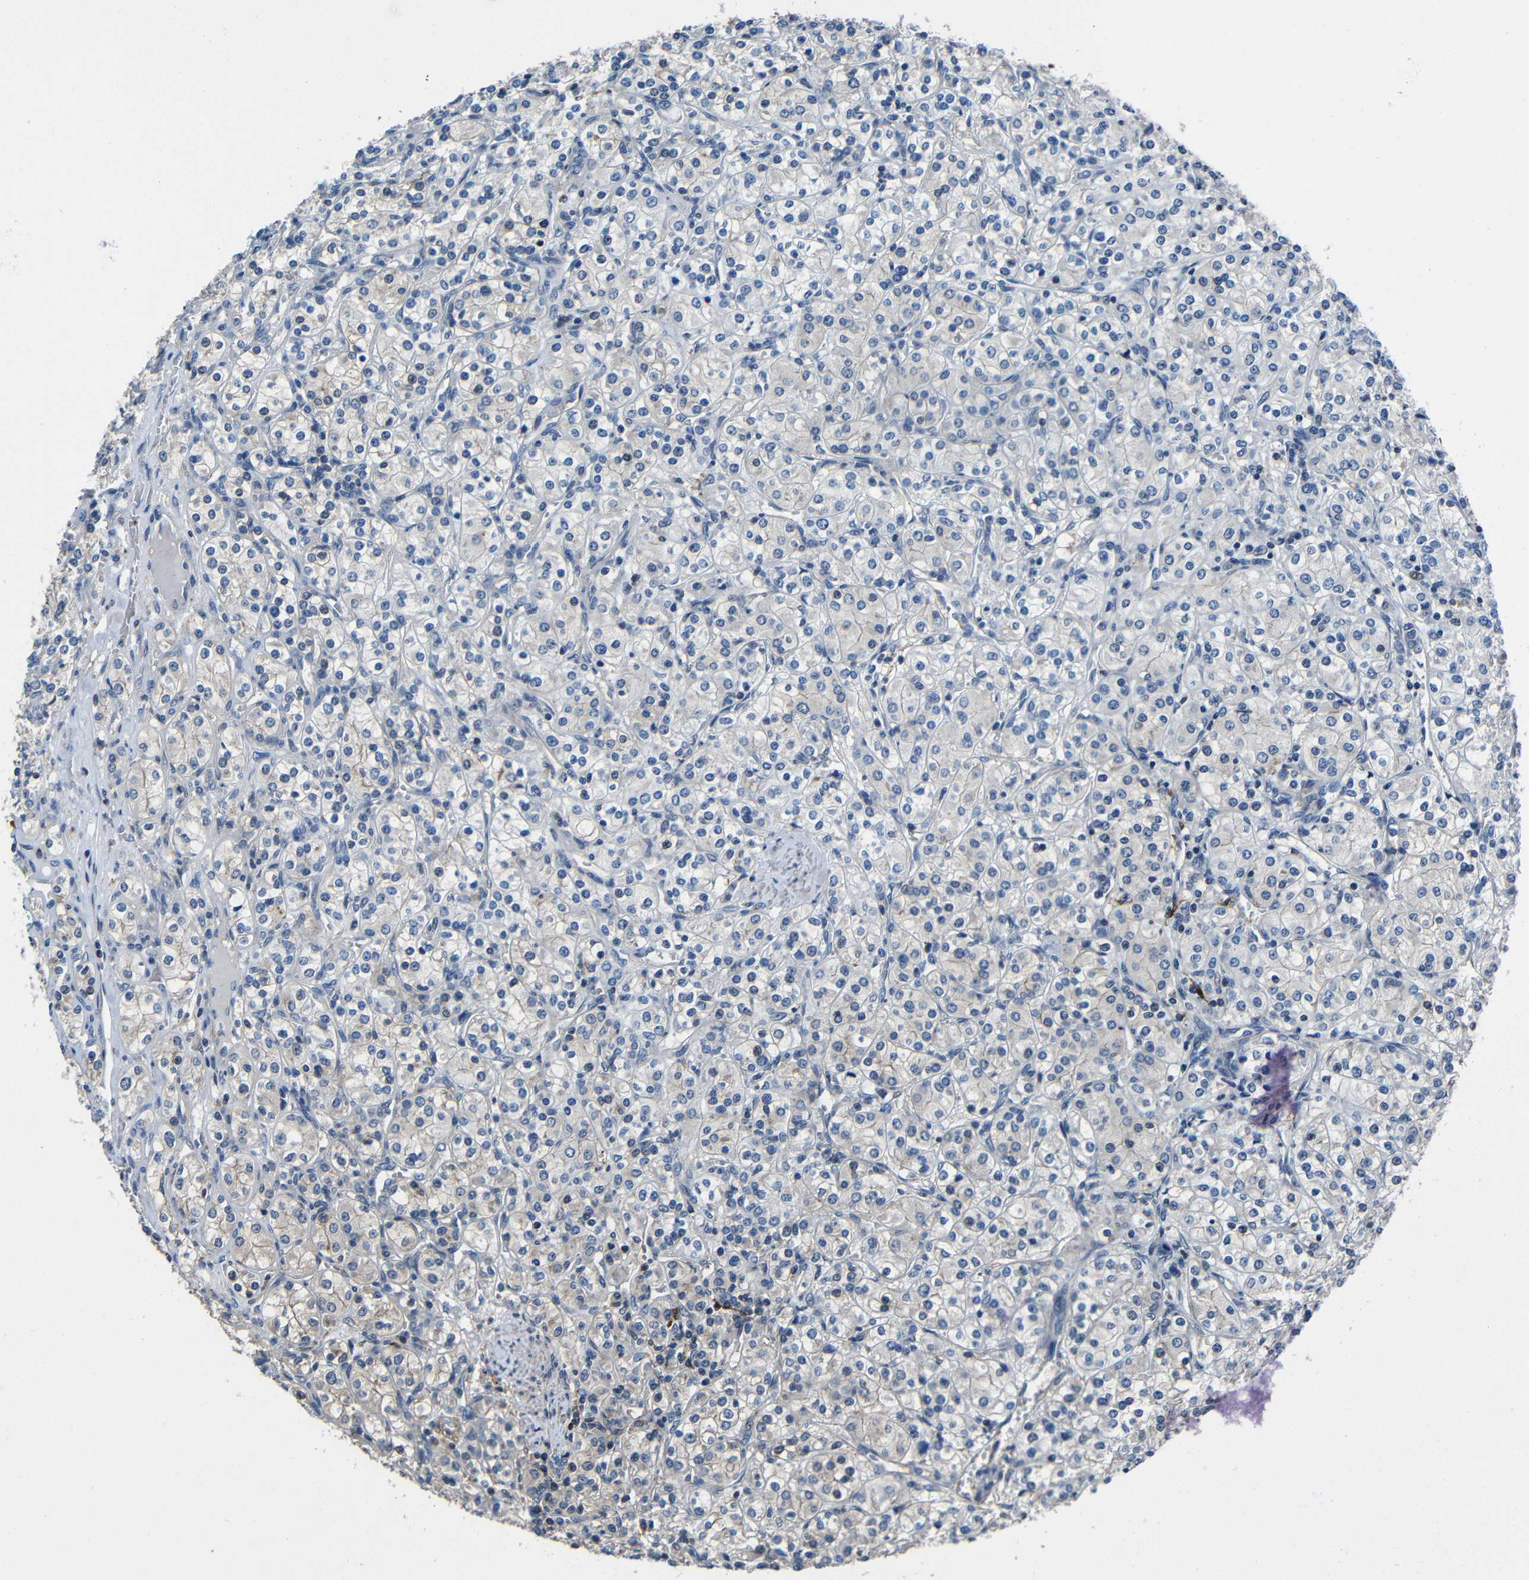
{"staining": {"intensity": "weak", "quantity": "<25%", "location": "cytoplasmic/membranous"}, "tissue": "renal cancer", "cell_type": "Tumor cells", "image_type": "cancer", "snomed": [{"axis": "morphology", "description": "Adenocarcinoma, NOS"}, {"axis": "topography", "description": "Kidney"}], "caption": "Renal adenocarcinoma was stained to show a protein in brown. There is no significant staining in tumor cells. Nuclei are stained in blue.", "gene": "GDI1", "patient": {"sex": "male", "age": 77}}